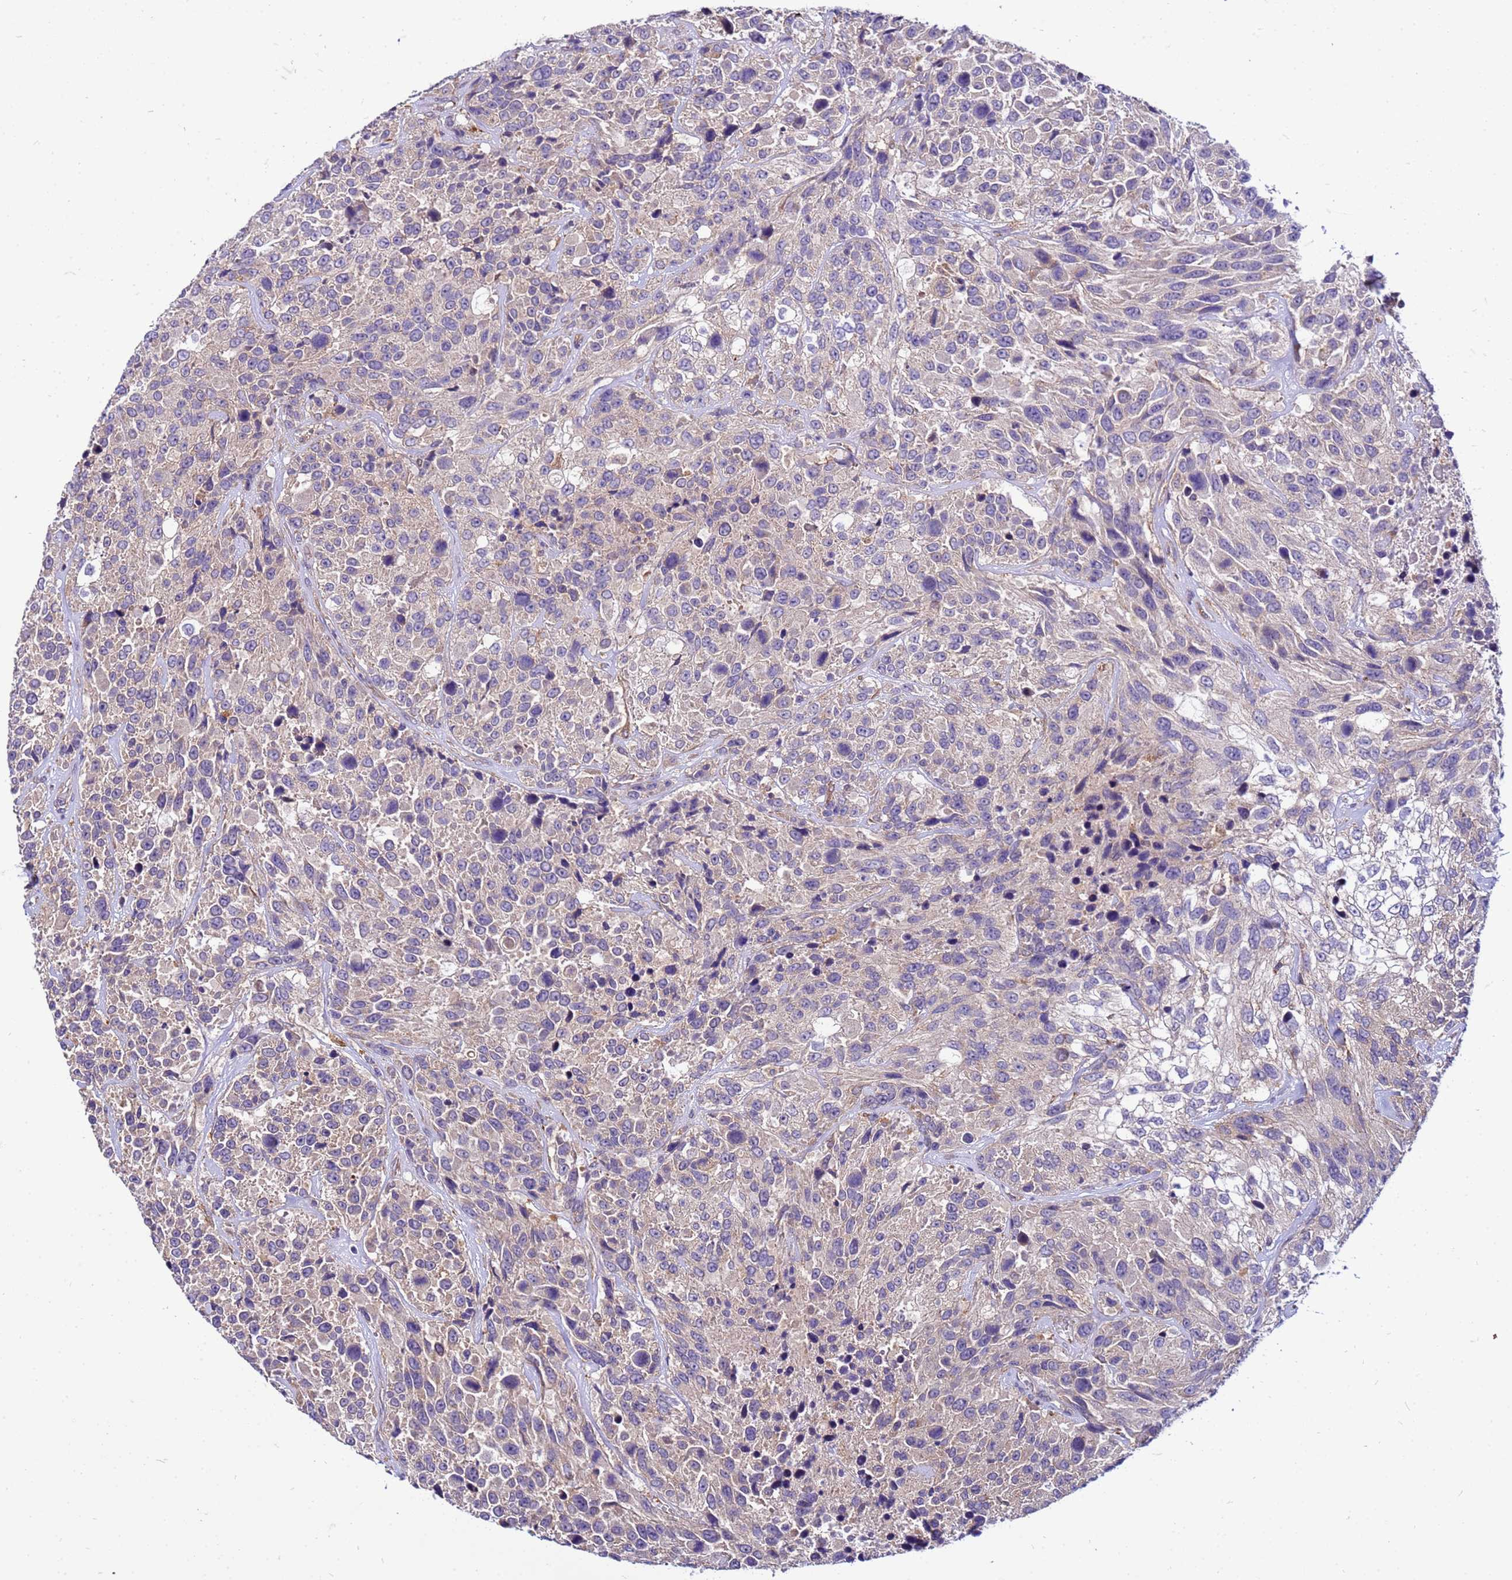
{"staining": {"intensity": "negative", "quantity": "none", "location": "none"}, "tissue": "urothelial cancer", "cell_type": "Tumor cells", "image_type": "cancer", "snomed": [{"axis": "morphology", "description": "Urothelial carcinoma, High grade"}, {"axis": "topography", "description": "Urinary bladder"}], "caption": "The immunohistochemistry (IHC) photomicrograph has no significant staining in tumor cells of urothelial cancer tissue.", "gene": "PKD1", "patient": {"sex": "female", "age": 70}}